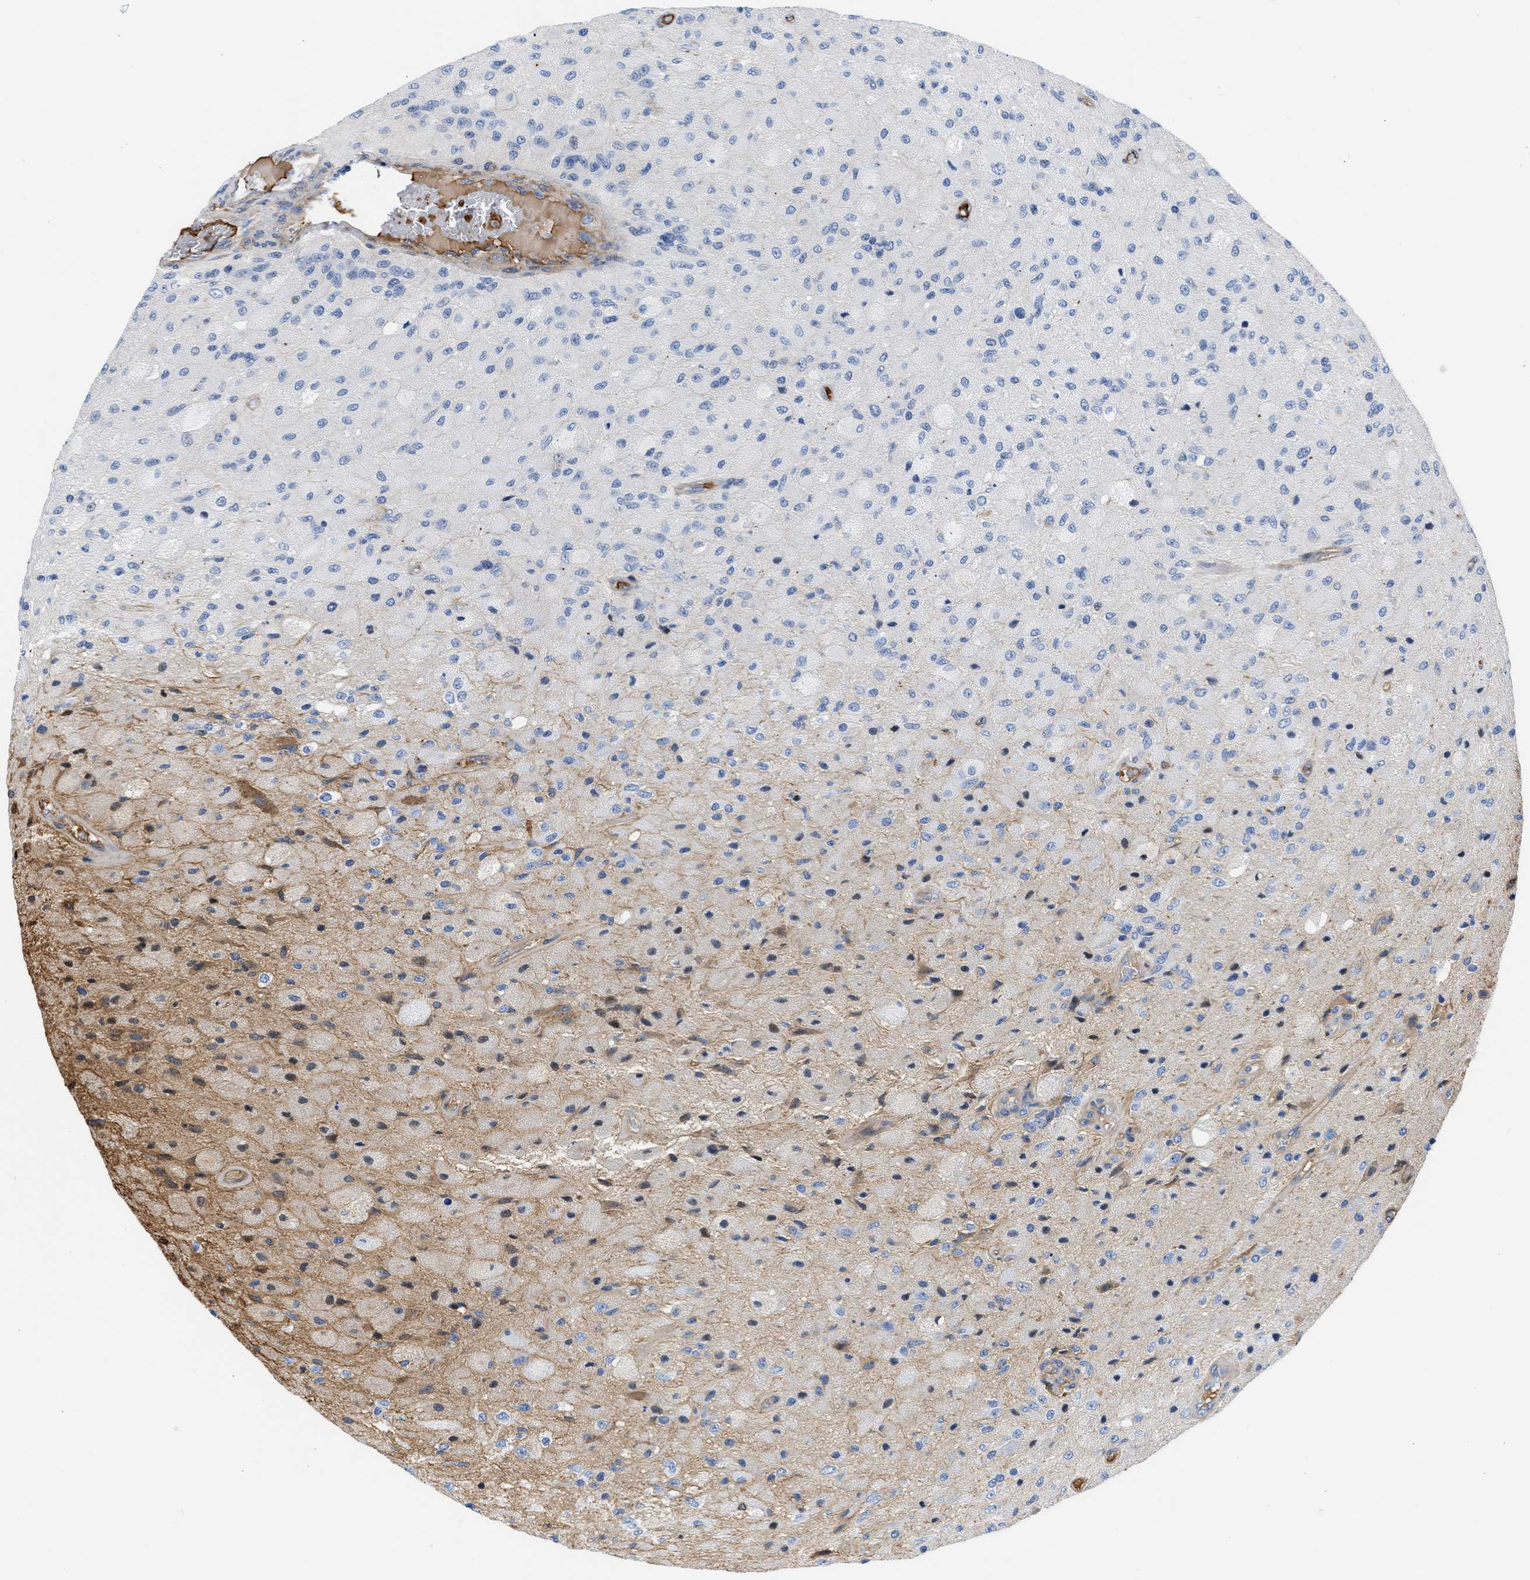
{"staining": {"intensity": "negative", "quantity": "none", "location": "none"}, "tissue": "glioma", "cell_type": "Tumor cells", "image_type": "cancer", "snomed": [{"axis": "morphology", "description": "Normal tissue, NOS"}, {"axis": "morphology", "description": "Glioma, malignant, High grade"}, {"axis": "topography", "description": "Cerebral cortex"}], "caption": "Human malignant glioma (high-grade) stained for a protein using immunohistochemistry (IHC) displays no positivity in tumor cells.", "gene": "MAS1L", "patient": {"sex": "male", "age": 77}}